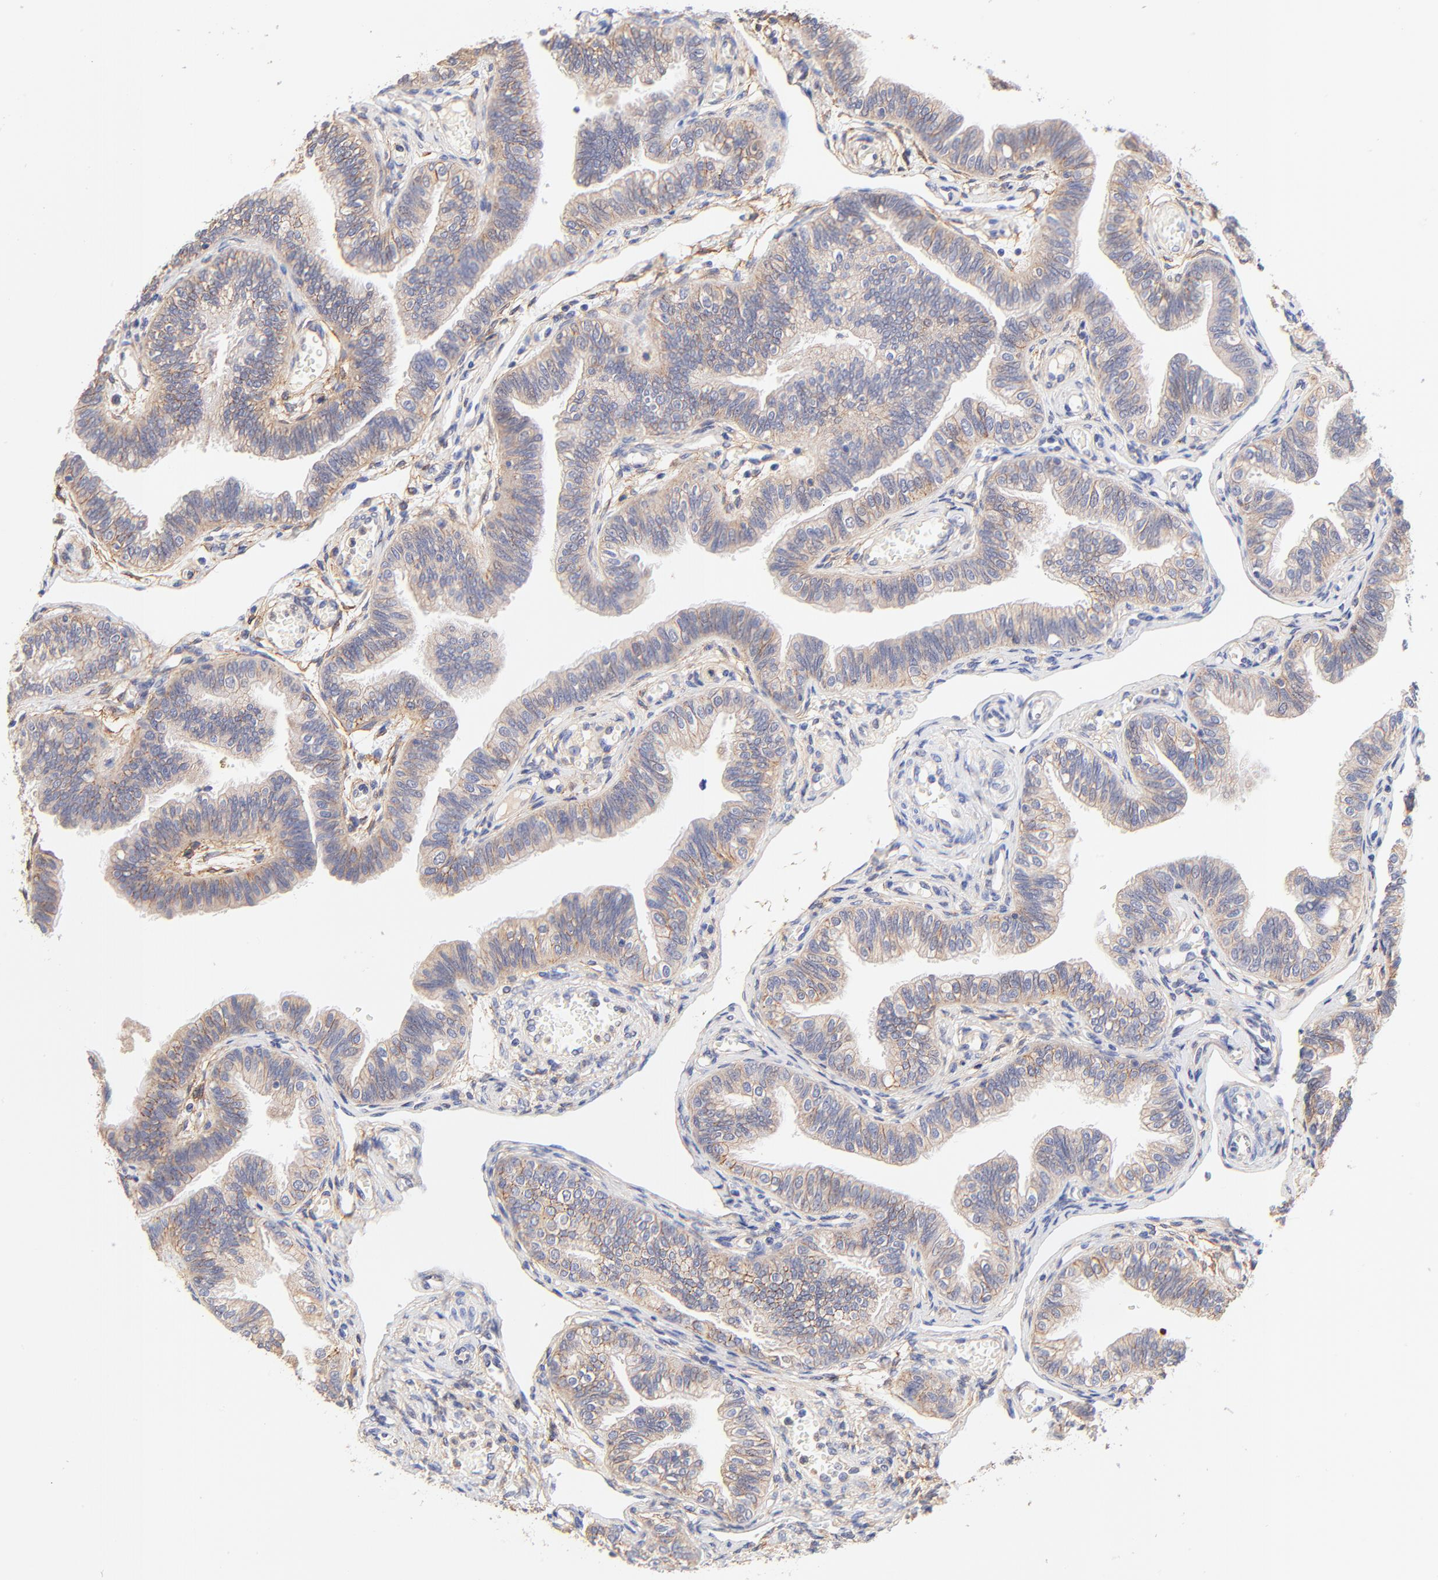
{"staining": {"intensity": "weak", "quantity": ">75%", "location": "cytoplasmic/membranous"}, "tissue": "fallopian tube", "cell_type": "Glandular cells", "image_type": "normal", "snomed": [{"axis": "morphology", "description": "Normal tissue, NOS"}, {"axis": "morphology", "description": "Dermoid, NOS"}, {"axis": "topography", "description": "Fallopian tube"}], "caption": "Human fallopian tube stained with a protein marker displays weak staining in glandular cells.", "gene": "PTK7", "patient": {"sex": "female", "age": 33}}